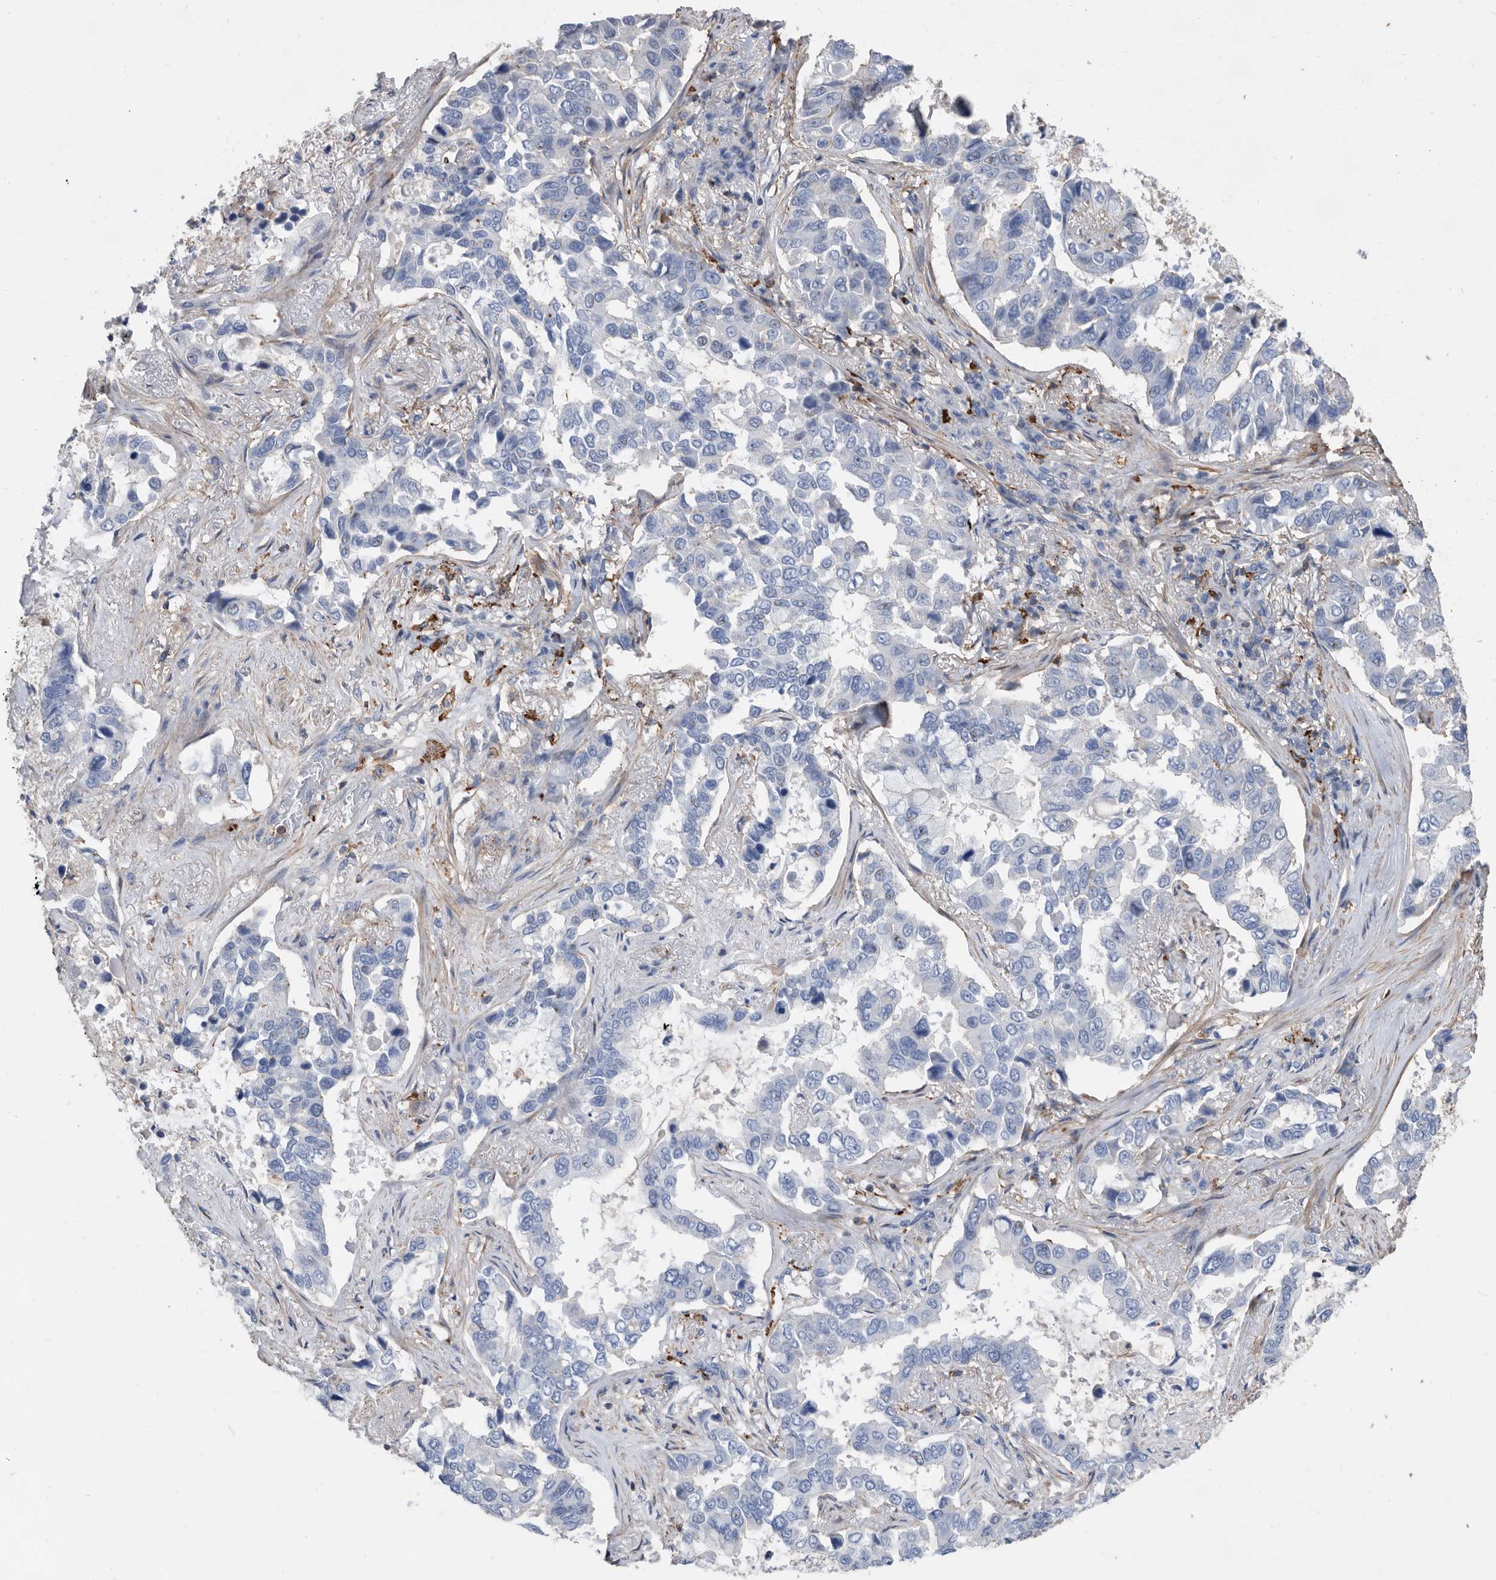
{"staining": {"intensity": "negative", "quantity": "none", "location": "none"}, "tissue": "lung cancer", "cell_type": "Tumor cells", "image_type": "cancer", "snomed": [{"axis": "morphology", "description": "Squamous cell carcinoma, NOS"}, {"axis": "topography", "description": "Lung"}], "caption": "Immunohistochemical staining of human lung cancer (squamous cell carcinoma) reveals no significant expression in tumor cells.", "gene": "MS4A4A", "patient": {"sex": "male", "age": 66}}